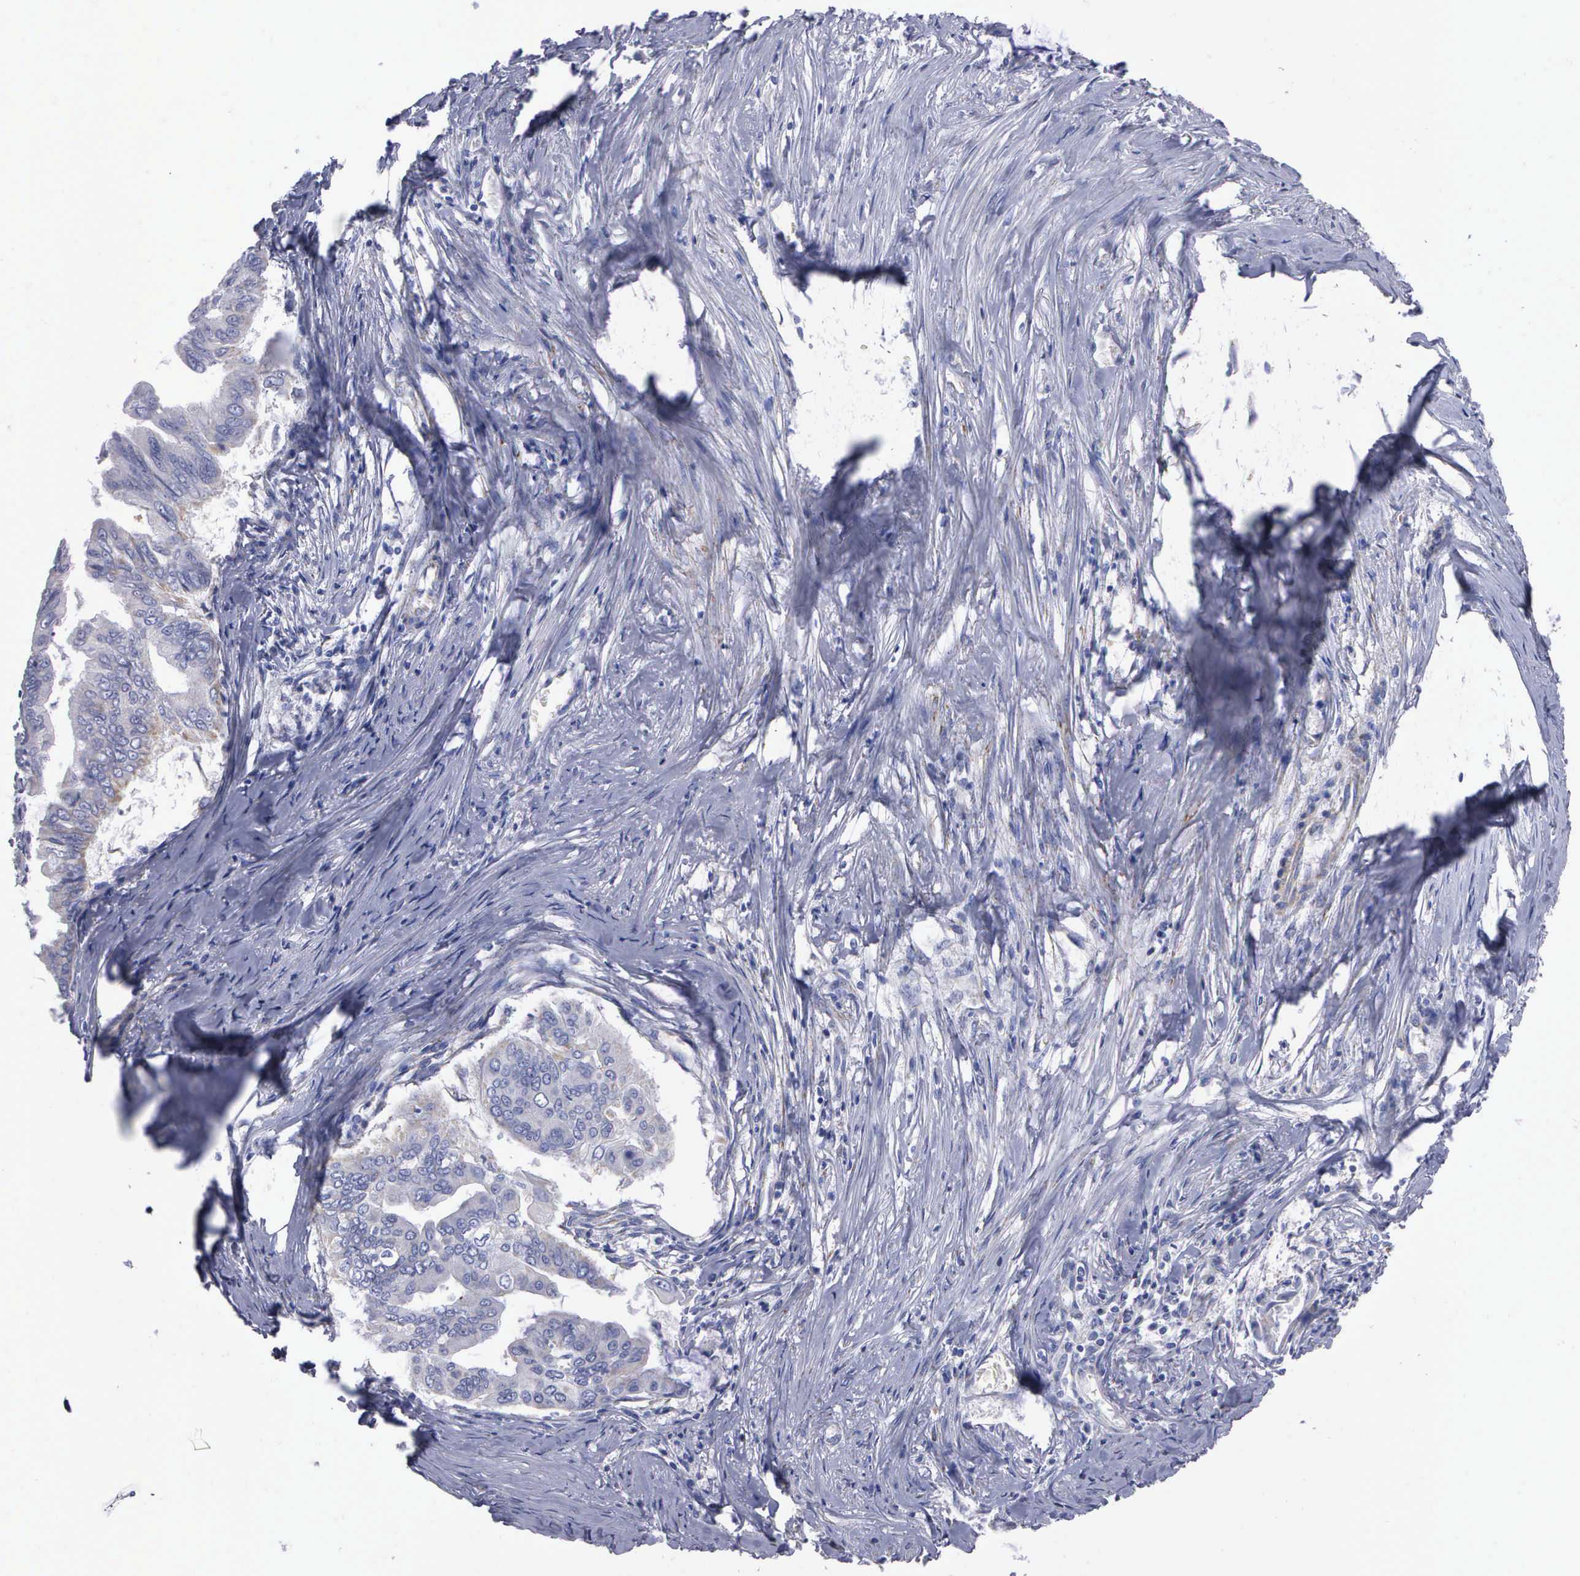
{"staining": {"intensity": "weak", "quantity": "<25%", "location": "cytoplasmic/membranous"}, "tissue": "stomach cancer", "cell_type": "Tumor cells", "image_type": "cancer", "snomed": [{"axis": "morphology", "description": "Adenocarcinoma, NOS"}, {"axis": "topography", "description": "Stomach, upper"}], "caption": "High power microscopy micrograph of an immunohistochemistry (IHC) micrograph of stomach cancer (adenocarcinoma), revealing no significant positivity in tumor cells. (Brightfield microscopy of DAB (3,3'-diaminobenzidine) immunohistochemistry (IHC) at high magnification).", "gene": "APOOL", "patient": {"sex": "male", "age": 80}}